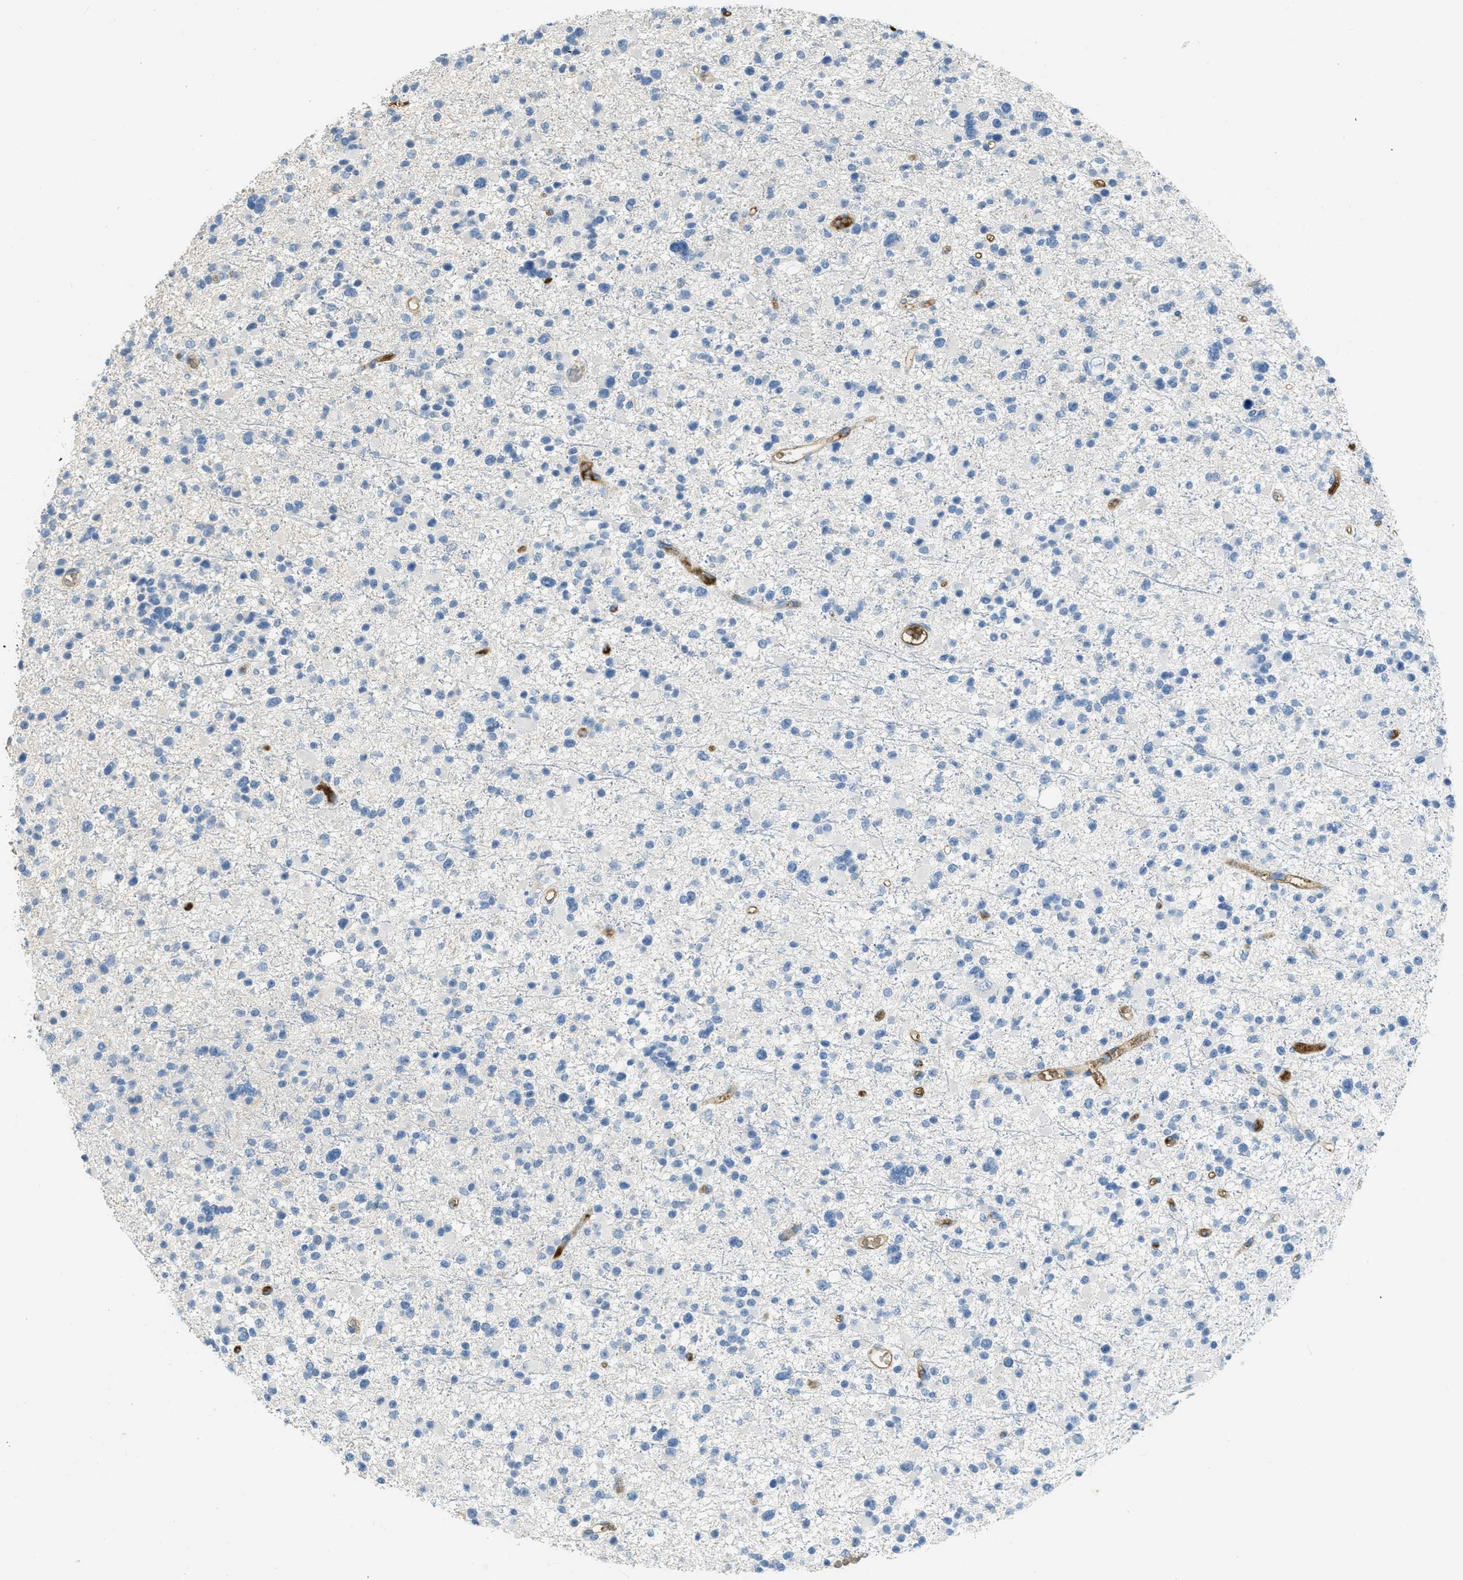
{"staining": {"intensity": "negative", "quantity": "none", "location": "none"}, "tissue": "glioma", "cell_type": "Tumor cells", "image_type": "cancer", "snomed": [{"axis": "morphology", "description": "Glioma, malignant, Low grade"}, {"axis": "topography", "description": "Brain"}], "caption": "Tumor cells show no significant positivity in glioma.", "gene": "PRTN3", "patient": {"sex": "female", "age": 22}}